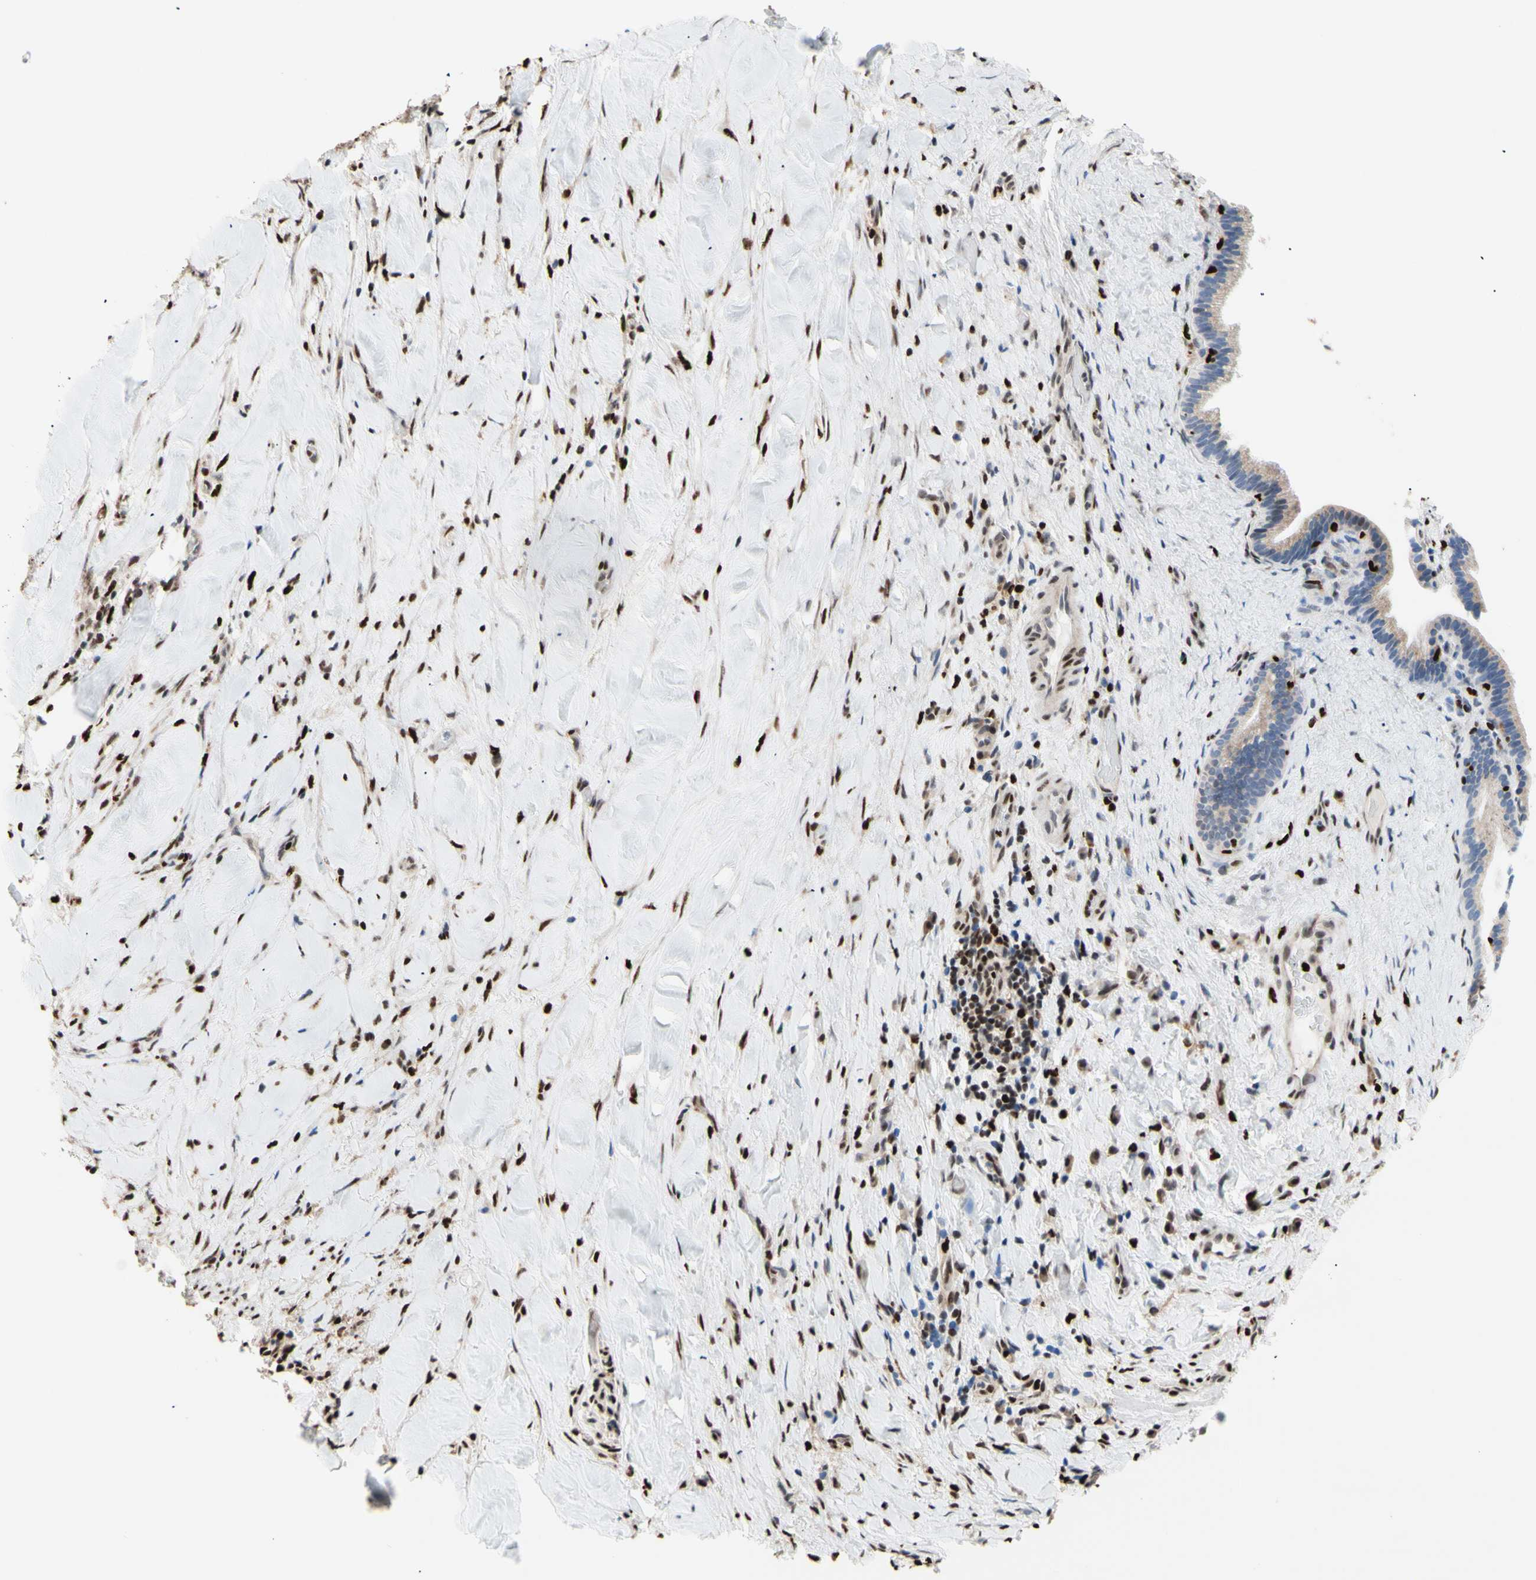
{"staining": {"intensity": "weak", "quantity": ">75%", "location": "cytoplasmic/membranous"}, "tissue": "liver cancer", "cell_type": "Tumor cells", "image_type": "cancer", "snomed": [{"axis": "morphology", "description": "Cholangiocarcinoma"}, {"axis": "topography", "description": "Liver"}], "caption": "This micrograph exhibits liver cholangiocarcinoma stained with immunohistochemistry to label a protein in brown. The cytoplasmic/membranous of tumor cells show weak positivity for the protein. Nuclei are counter-stained blue.", "gene": "EED", "patient": {"sex": "female", "age": 67}}